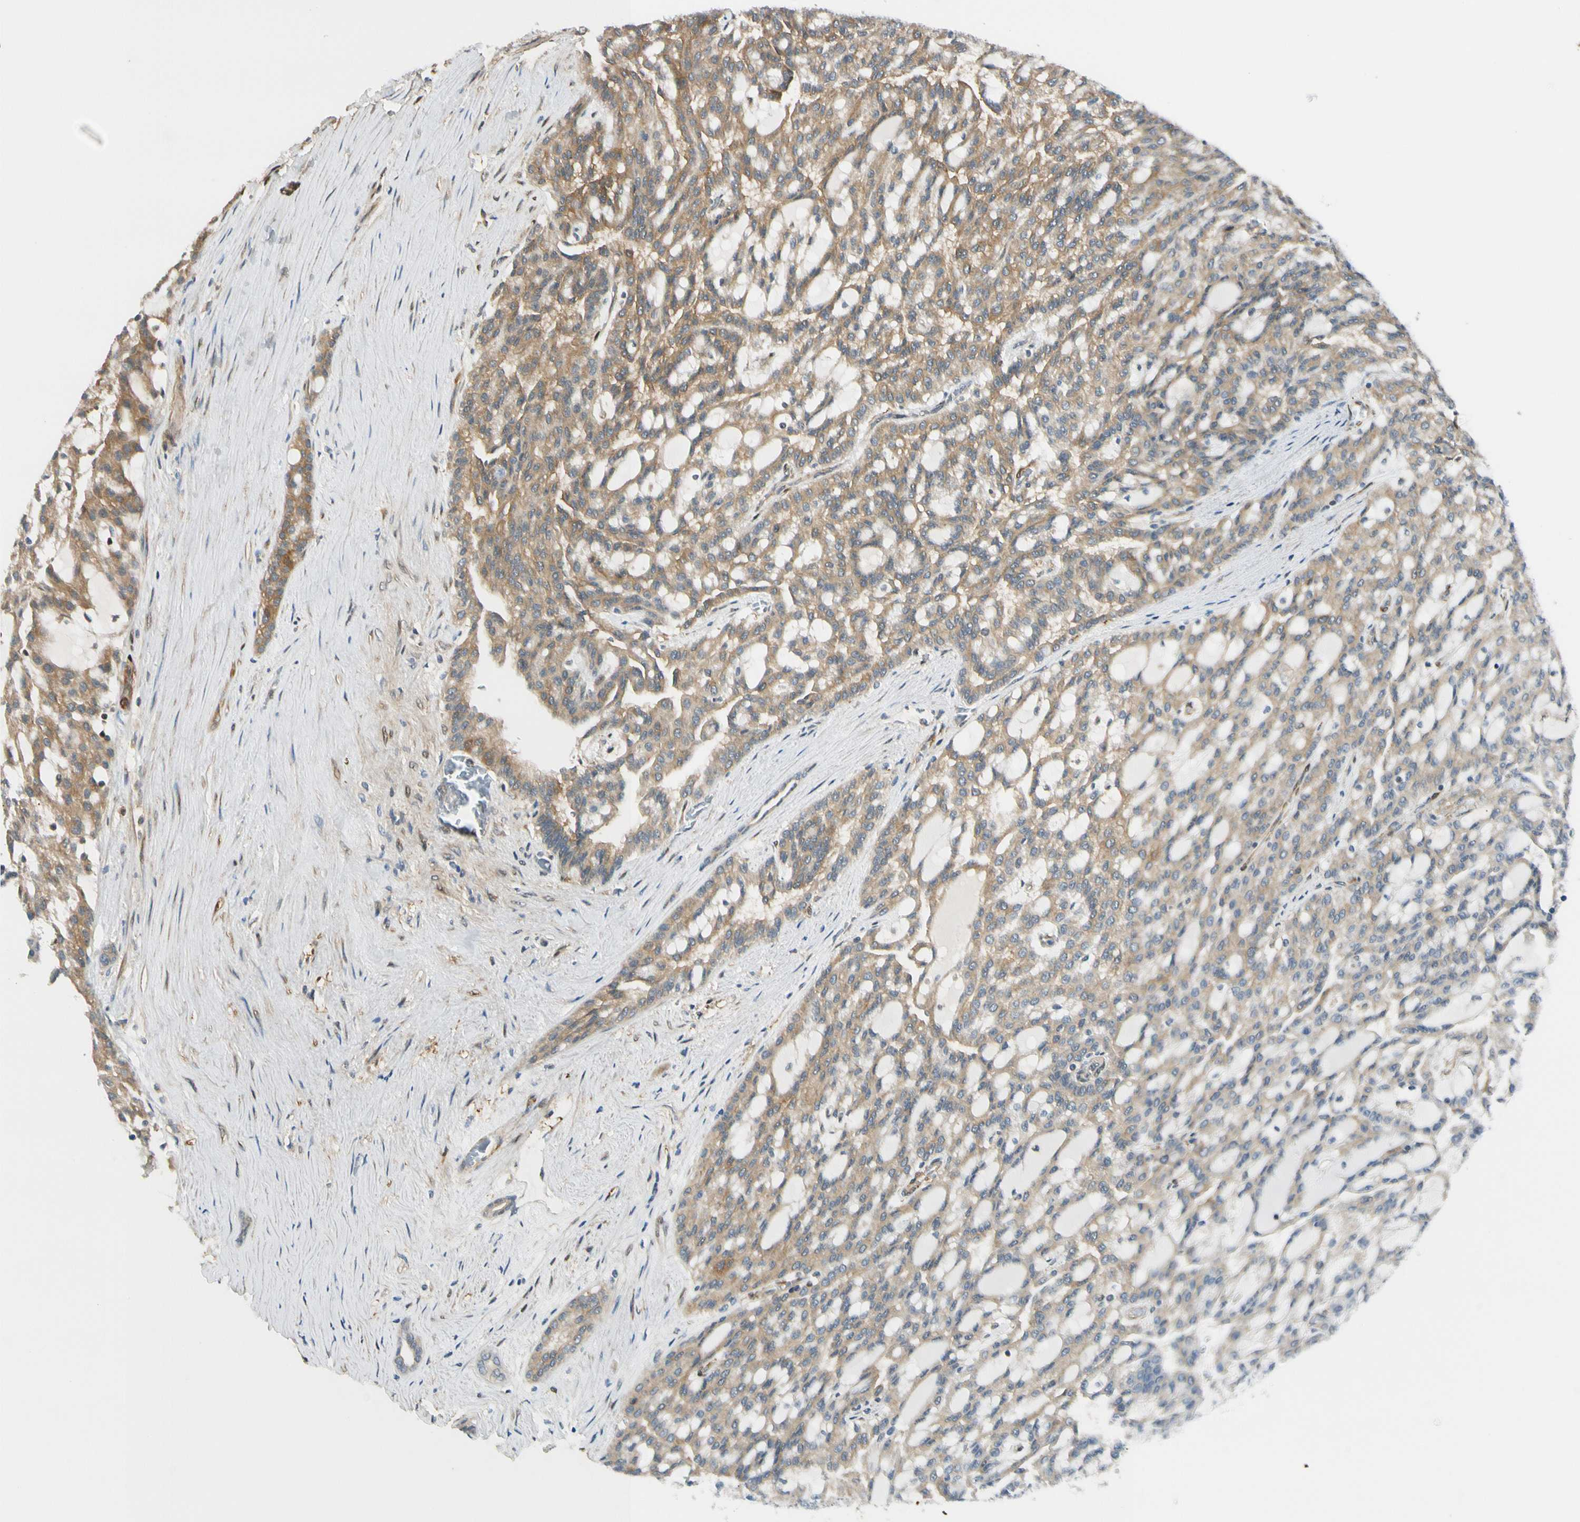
{"staining": {"intensity": "moderate", "quantity": ">75%", "location": "cytoplasmic/membranous"}, "tissue": "renal cancer", "cell_type": "Tumor cells", "image_type": "cancer", "snomed": [{"axis": "morphology", "description": "Adenocarcinoma, NOS"}, {"axis": "topography", "description": "Kidney"}], "caption": "Renal adenocarcinoma was stained to show a protein in brown. There is medium levels of moderate cytoplasmic/membranous staining in approximately >75% of tumor cells. (IHC, brightfield microscopy, high magnification).", "gene": "RASGRF1", "patient": {"sex": "male", "age": 63}}